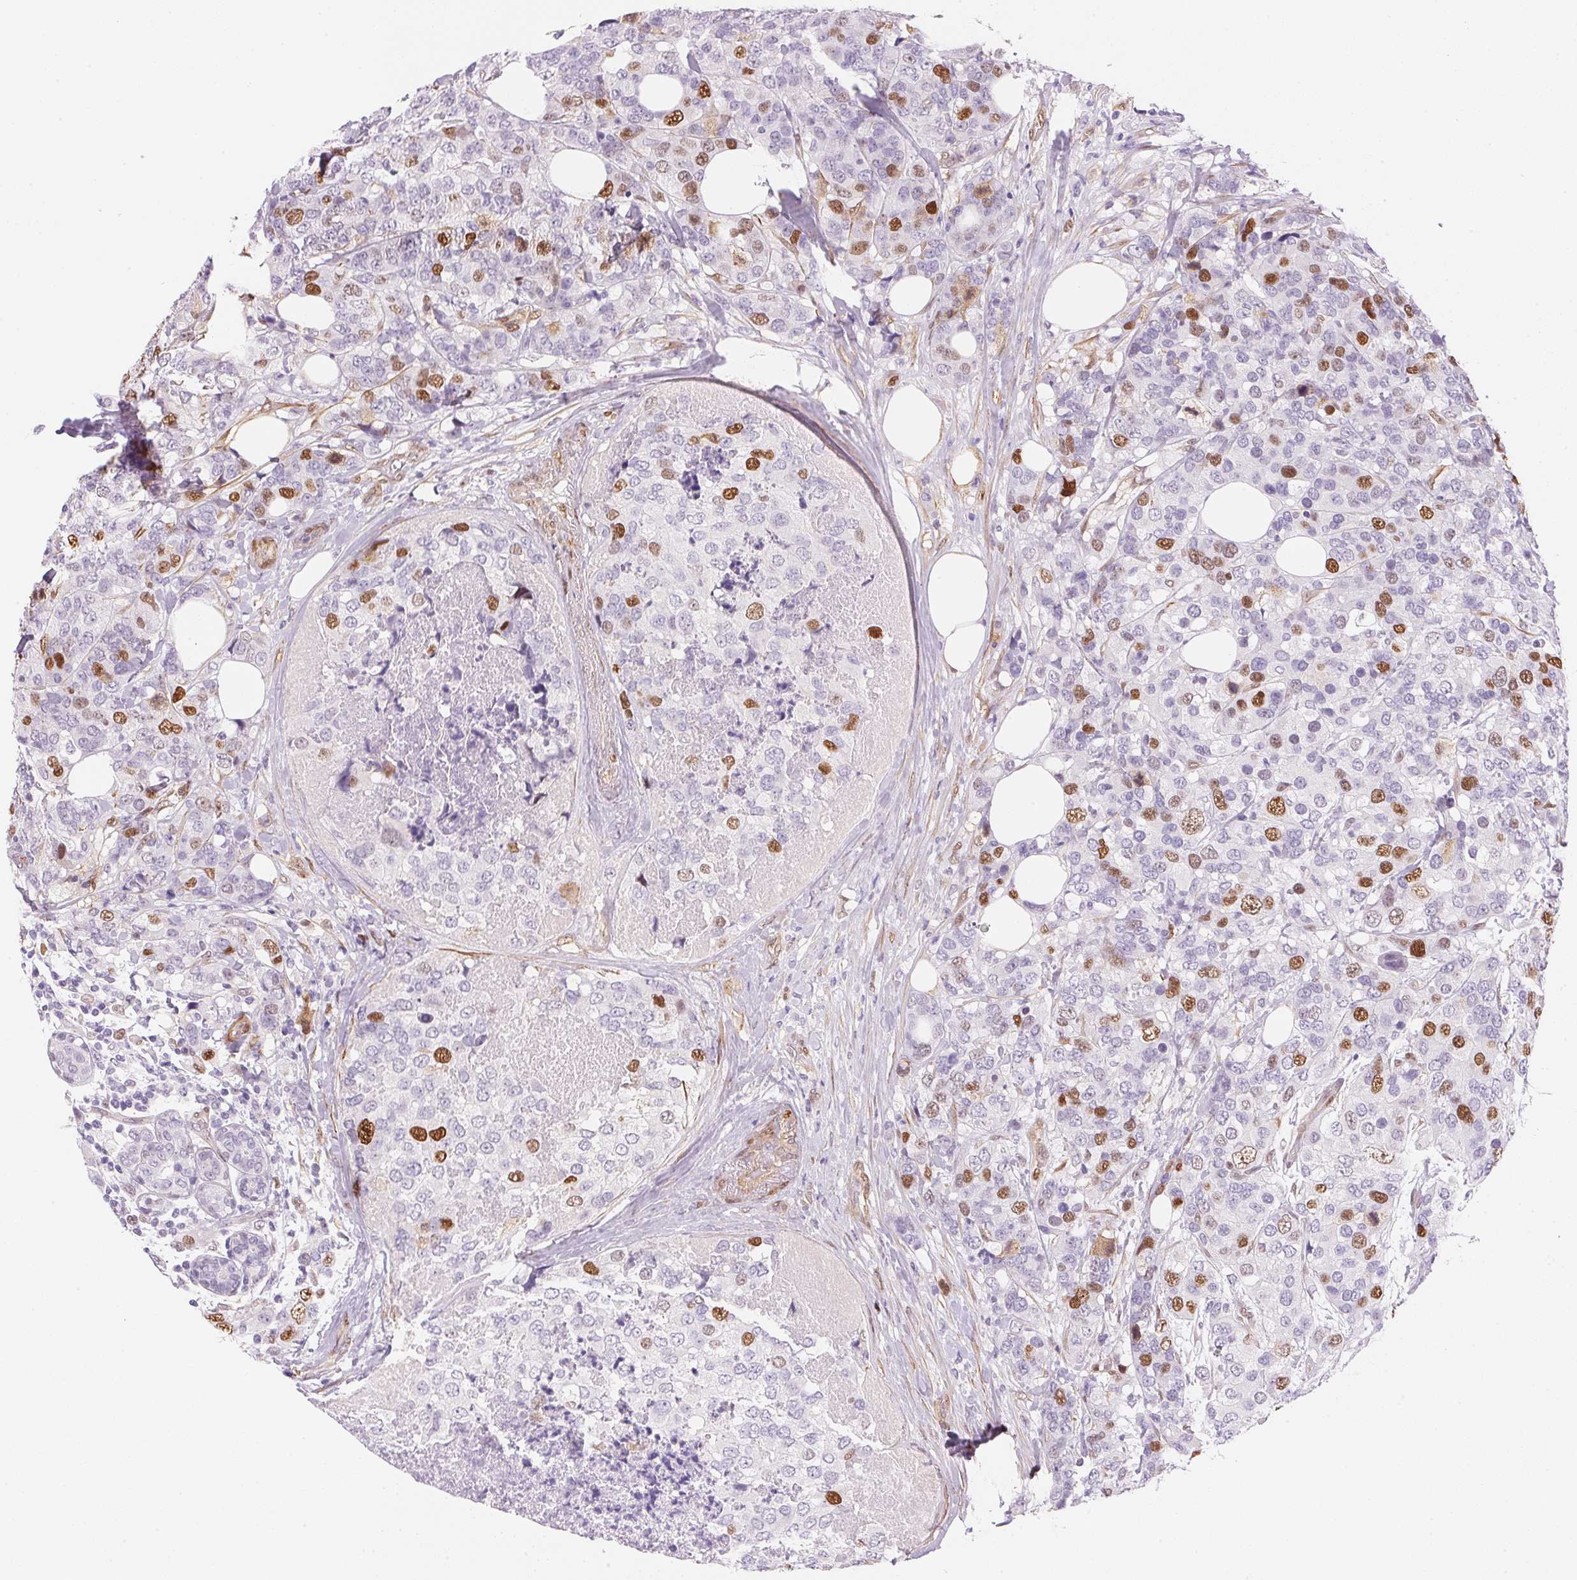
{"staining": {"intensity": "strong", "quantity": "<25%", "location": "nuclear"}, "tissue": "breast cancer", "cell_type": "Tumor cells", "image_type": "cancer", "snomed": [{"axis": "morphology", "description": "Lobular carcinoma"}, {"axis": "topography", "description": "Breast"}], "caption": "Human breast lobular carcinoma stained with a protein marker reveals strong staining in tumor cells.", "gene": "SMTN", "patient": {"sex": "female", "age": 59}}